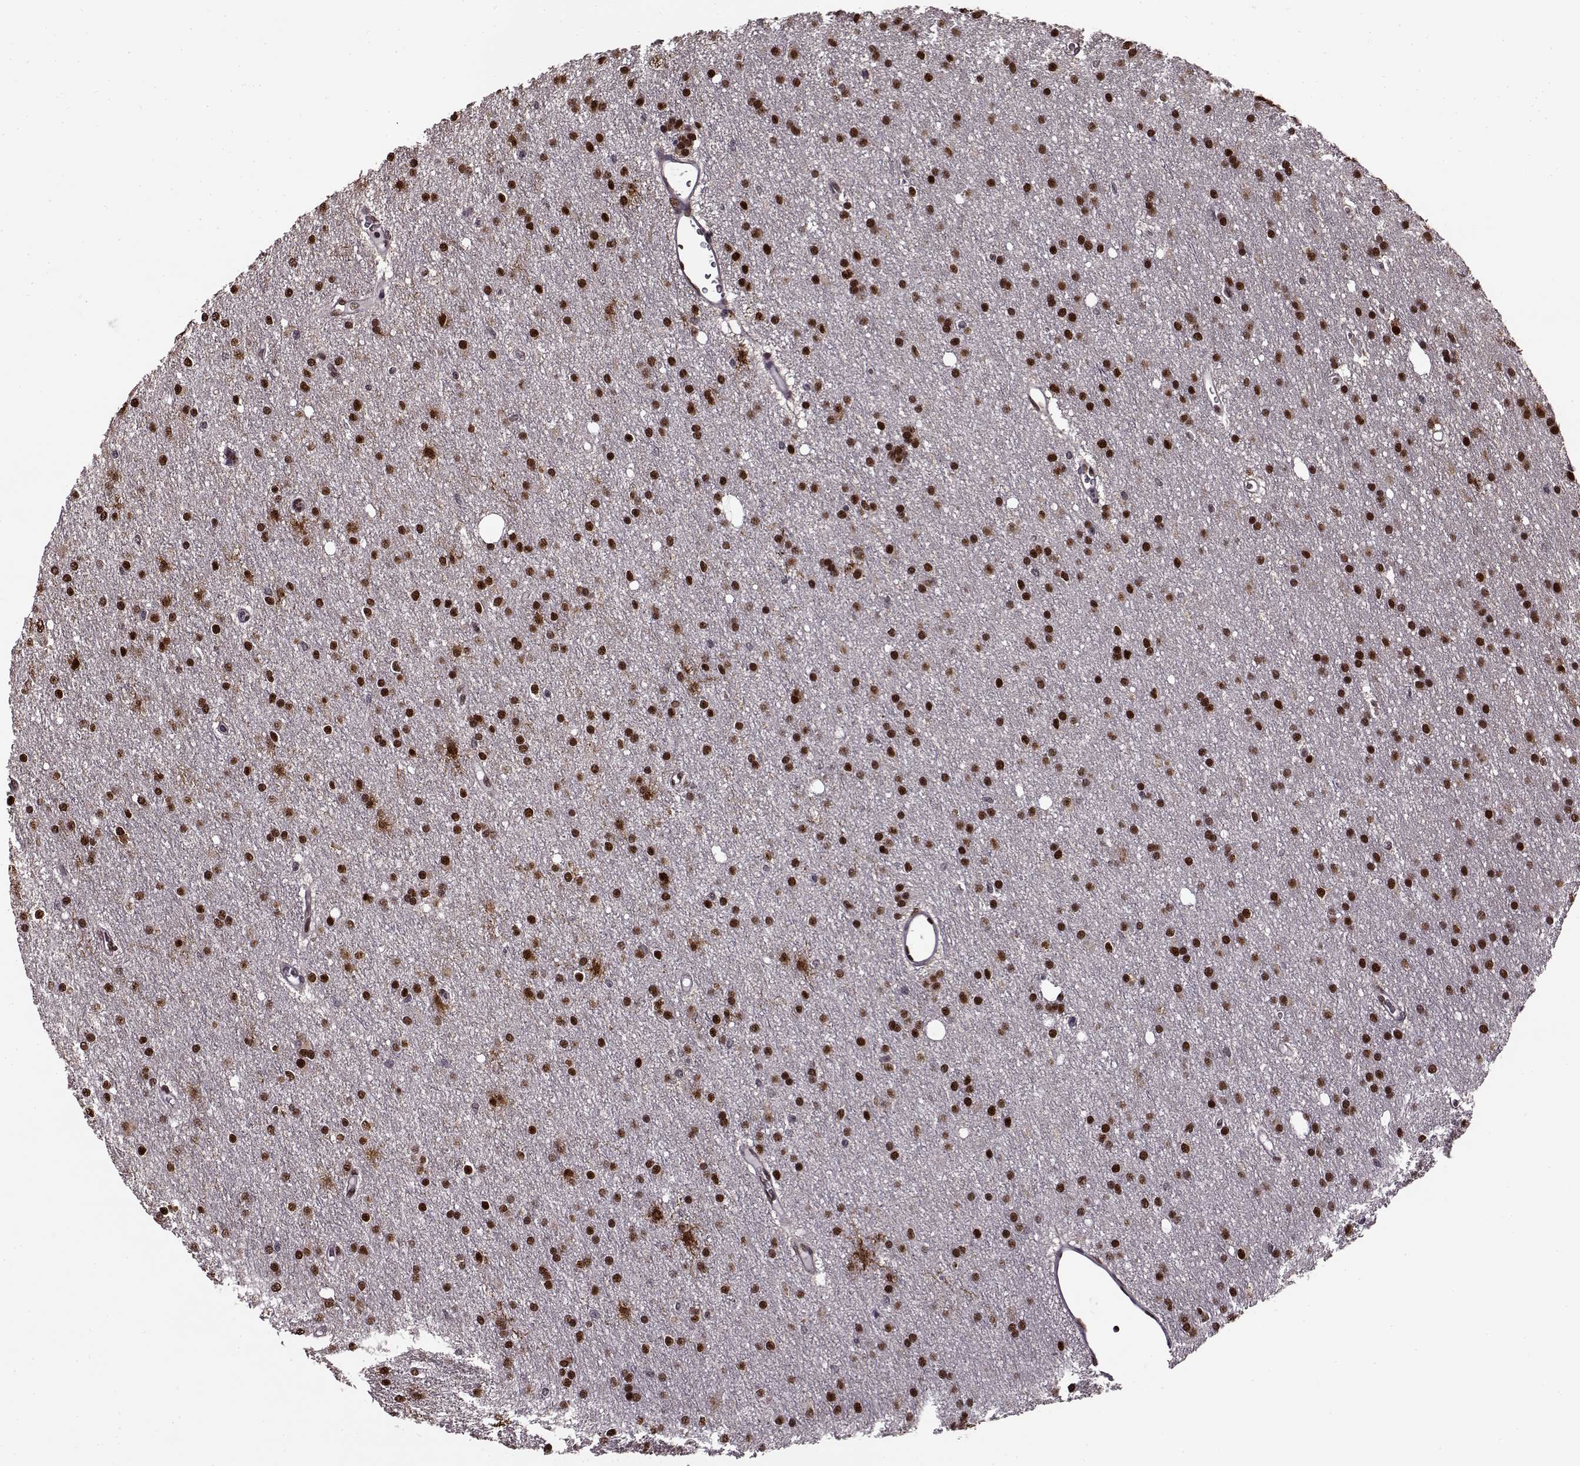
{"staining": {"intensity": "strong", "quantity": ">75%", "location": "nuclear"}, "tissue": "glioma", "cell_type": "Tumor cells", "image_type": "cancer", "snomed": [{"axis": "morphology", "description": "Glioma, malignant, Low grade"}, {"axis": "topography", "description": "Brain"}], "caption": "A photomicrograph showing strong nuclear positivity in about >75% of tumor cells in glioma, as visualized by brown immunohistochemical staining.", "gene": "FTO", "patient": {"sex": "male", "age": 27}}